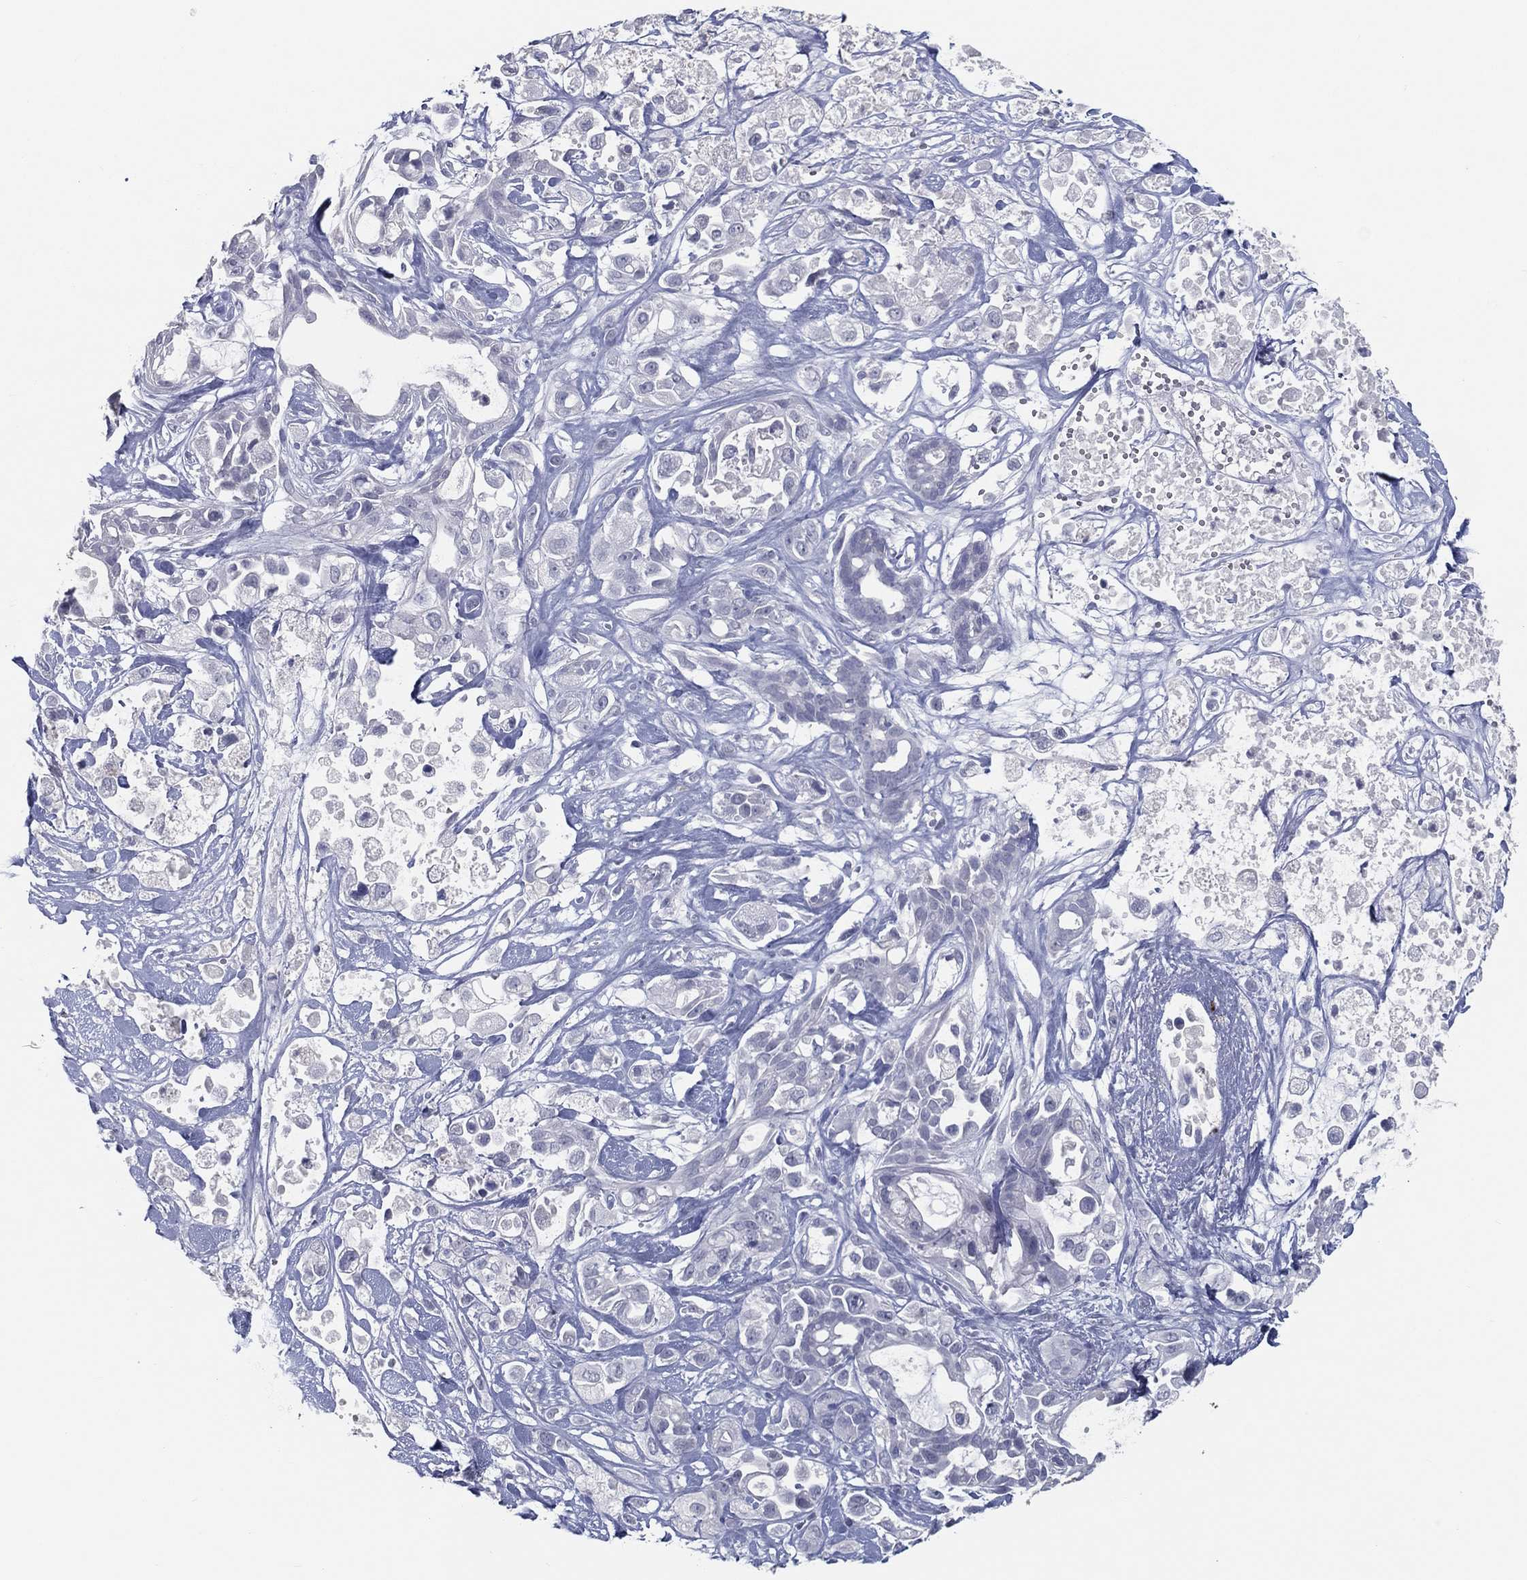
{"staining": {"intensity": "negative", "quantity": "none", "location": "none"}, "tissue": "pancreatic cancer", "cell_type": "Tumor cells", "image_type": "cancer", "snomed": [{"axis": "morphology", "description": "Adenocarcinoma, NOS"}, {"axis": "topography", "description": "Pancreas"}], "caption": "High magnification brightfield microscopy of pancreatic adenocarcinoma stained with DAB (brown) and counterstained with hematoxylin (blue): tumor cells show no significant positivity. The staining was performed using DAB (3,3'-diaminobenzidine) to visualize the protein expression in brown, while the nuclei were stained in blue with hematoxylin (Magnification: 20x).", "gene": "ACE2", "patient": {"sex": "male", "age": 44}}